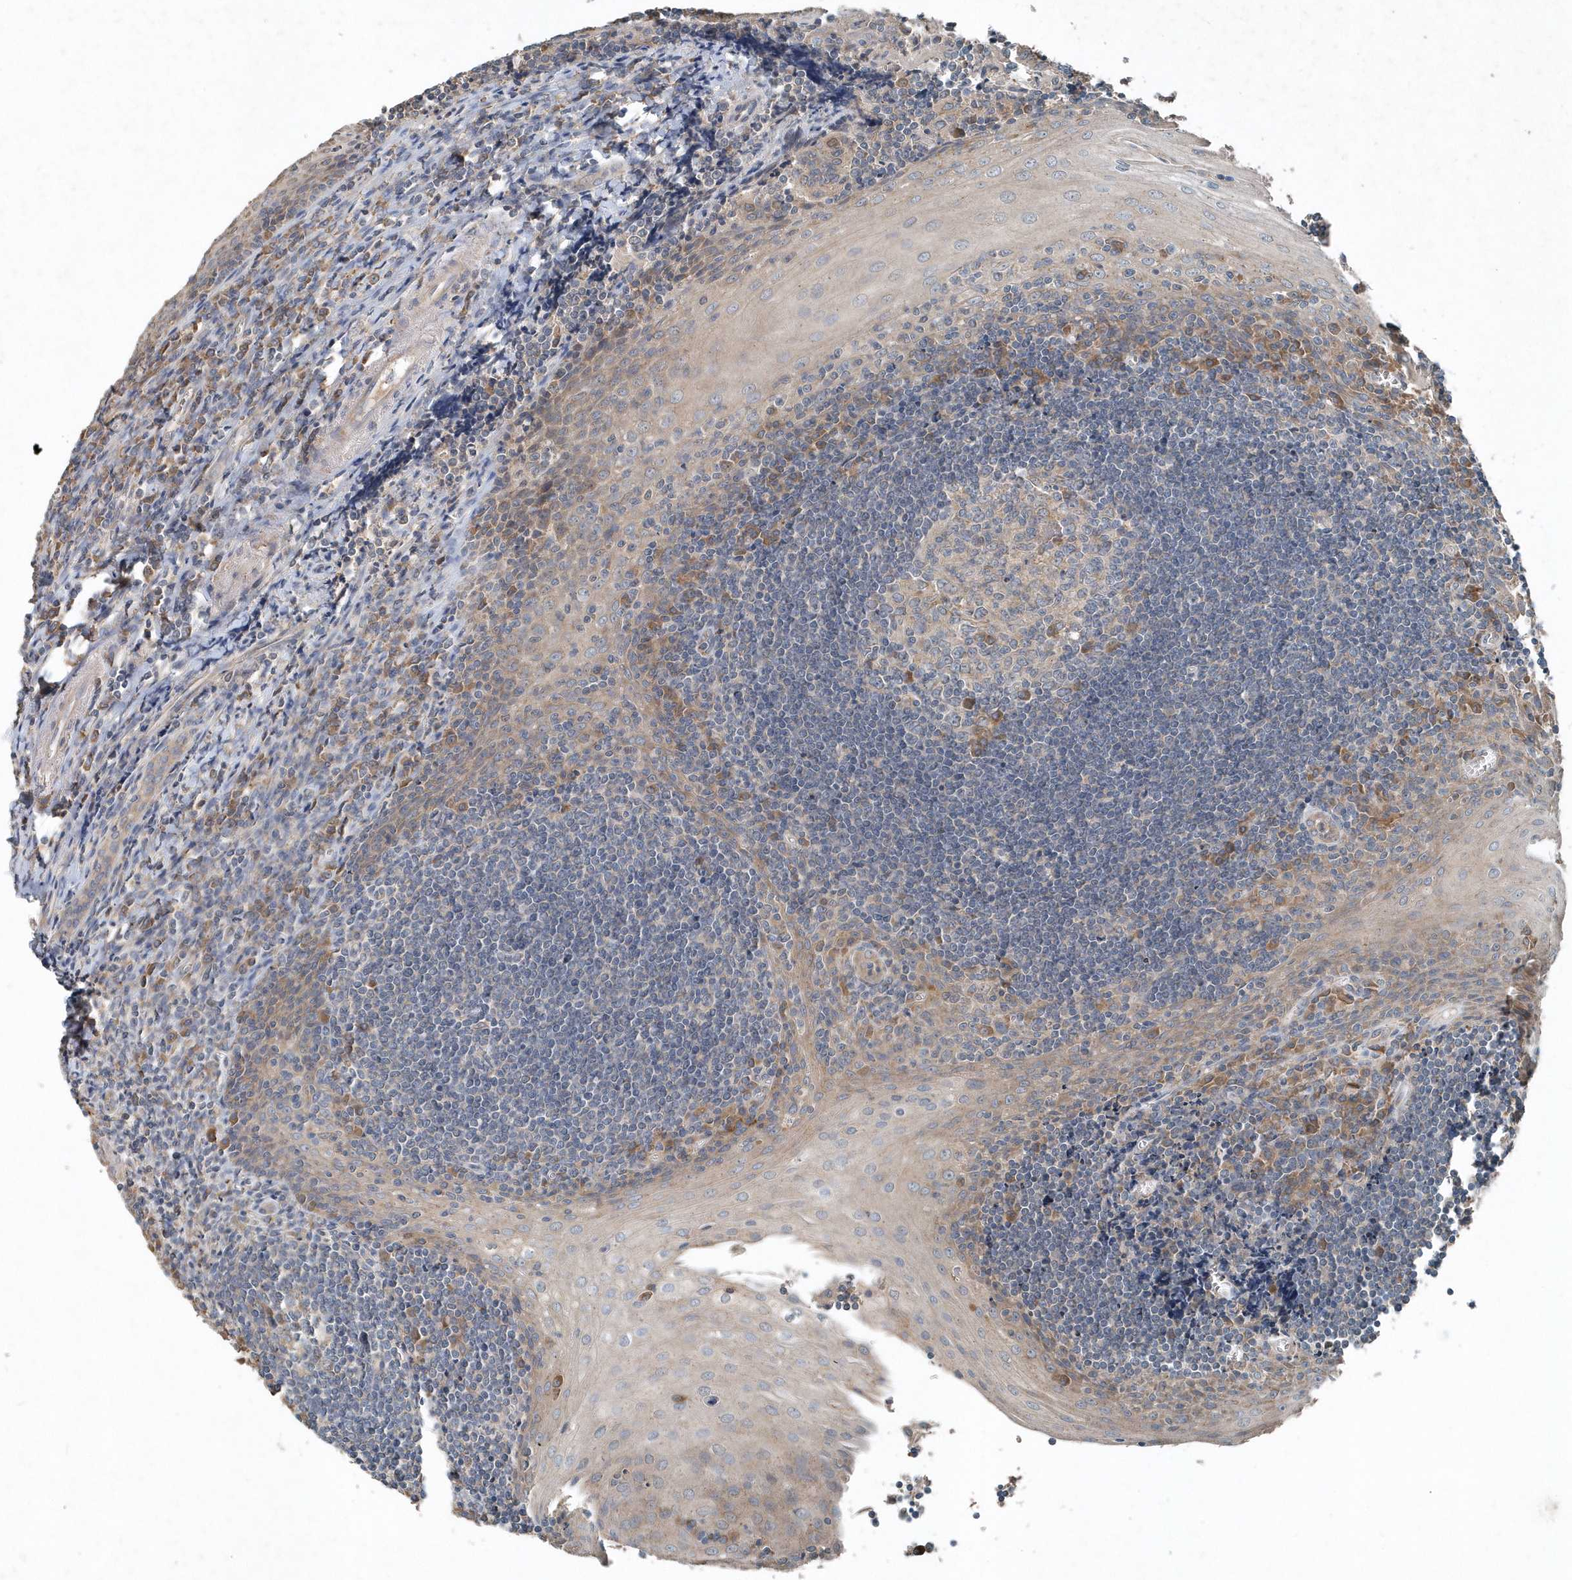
{"staining": {"intensity": "moderate", "quantity": "<25%", "location": "cytoplasmic/membranous"}, "tissue": "tonsil", "cell_type": "Germinal center cells", "image_type": "normal", "snomed": [{"axis": "morphology", "description": "Normal tissue, NOS"}, {"axis": "topography", "description": "Tonsil"}], "caption": "An immunohistochemistry (IHC) micrograph of normal tissue is shown. Protein staining in brown labels moderate cytoplasmic/membranous positivity in tonsil within germinal center cells.", "gene": "SCFD2", "patient": {"sex": "male", "age": 27}}